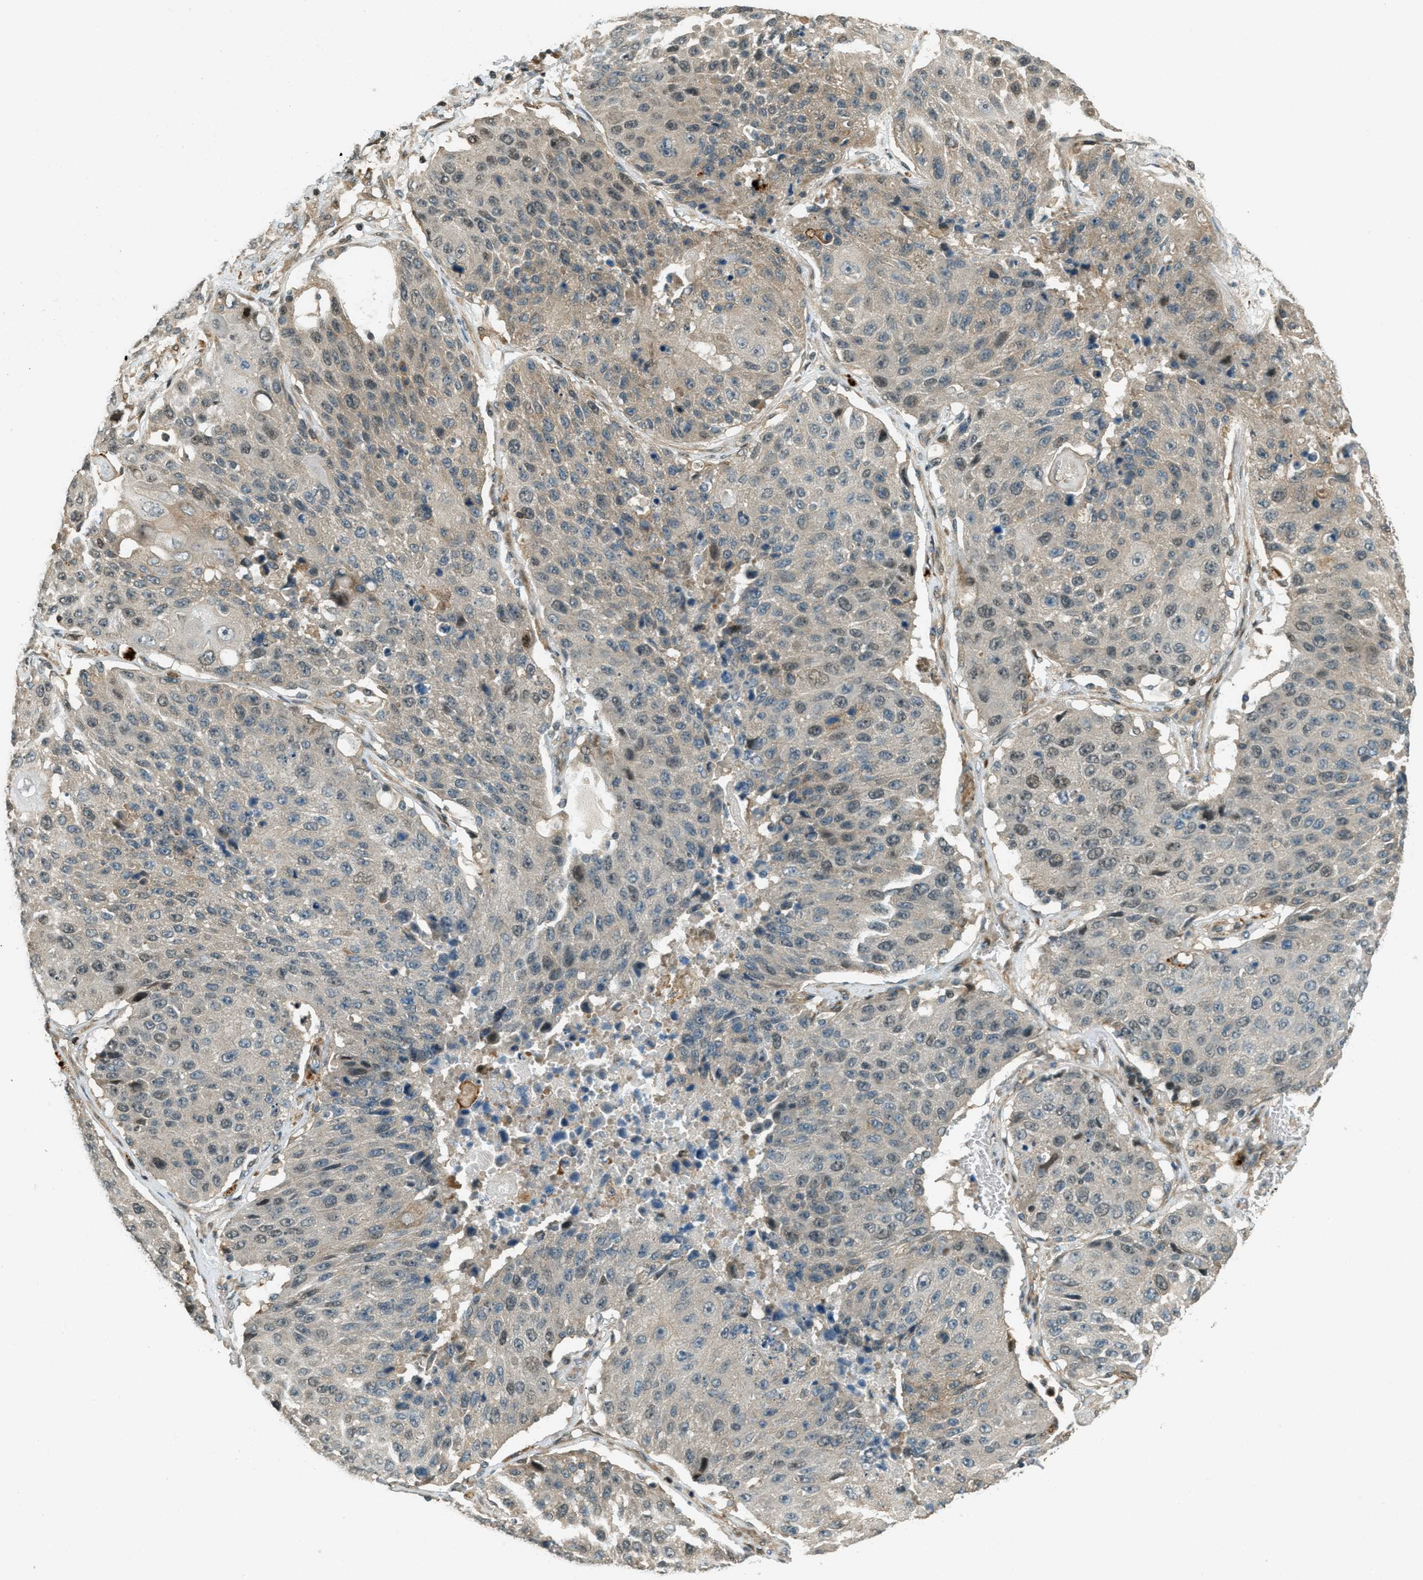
{"staining": {"intensity": "weak", "quantity": "25%-75%", "location": "cytoplasmic/membranous,nuclear"}, "tissue": "lung cancer", "cell_type": "Tumor cells", "image_type": "cancer", "snomed": [{"axis": "morphology", "description": "Squamous cell carcinoma, NOS"}, {"axis": "topography", "description": "Lung"}], "caption": "Human squamous cell carcinoma (lung) stained with a protein marker reveals weak staining in tumor cells.", "gene": "PTPN23", "patient": {"sex": "male", "age": 61}}